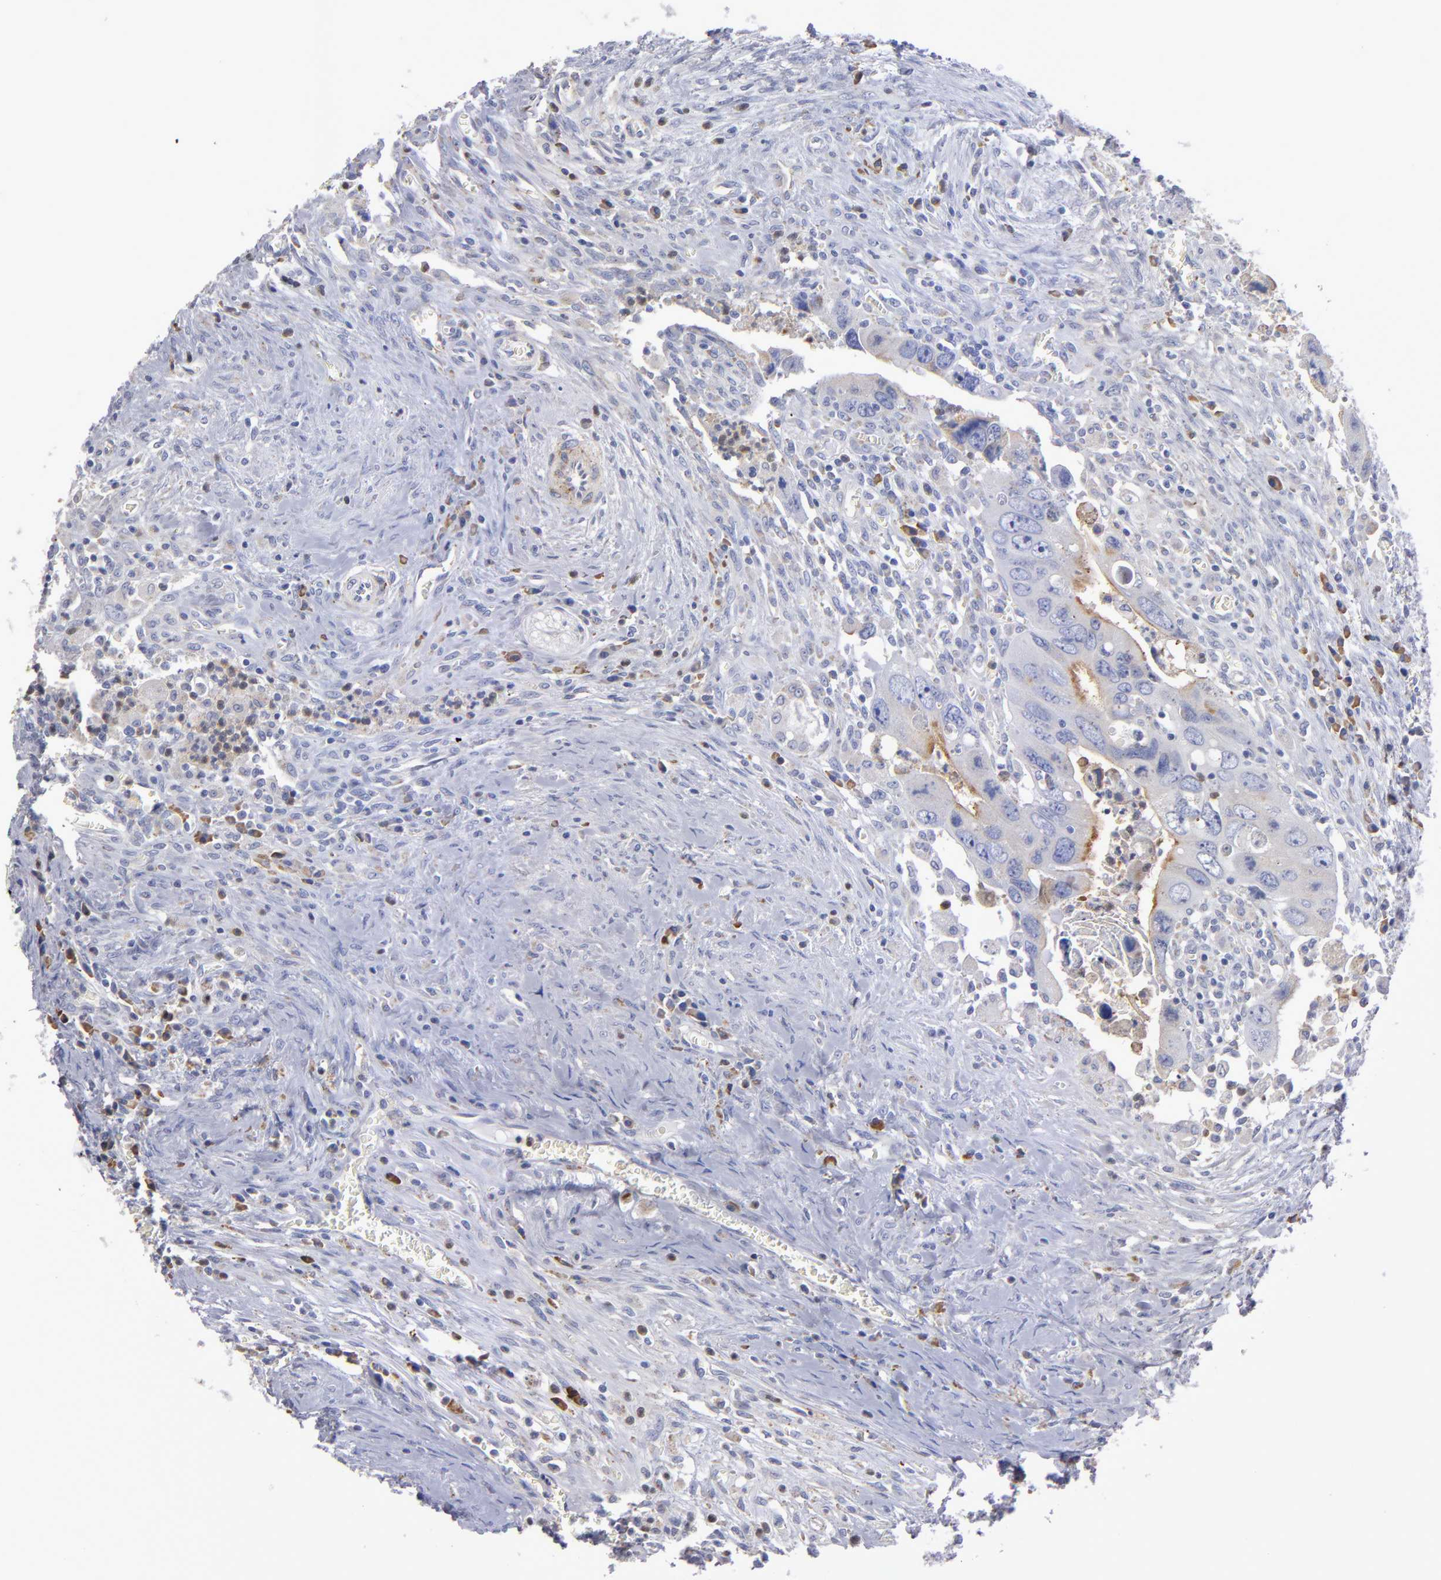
{"staining": {"intensity": "weak", "quantity": "<25%", "location": "cytoplasmic/membranous"}, "tissue": "colorectal cancer", "cell_type": "Tumor cells", "image_type": "cancer", "snomed": [{"axis": "morphology", "description": "Adenocarcinoma, NOS"}, {"axis": "topography", "description": "Rectum"}], "caption": "A photomicrograph of human colorectal cancer (adenocarcinoma) is negative for staining in tumor cells. The staining was performed using DAB to visualize the protein expression in brown, while the nuclei were stained in blue with hematoxylin (Magnification: 20x).", "gene": "MFGE8", "patient": {"sex": "male", "age": 70}}